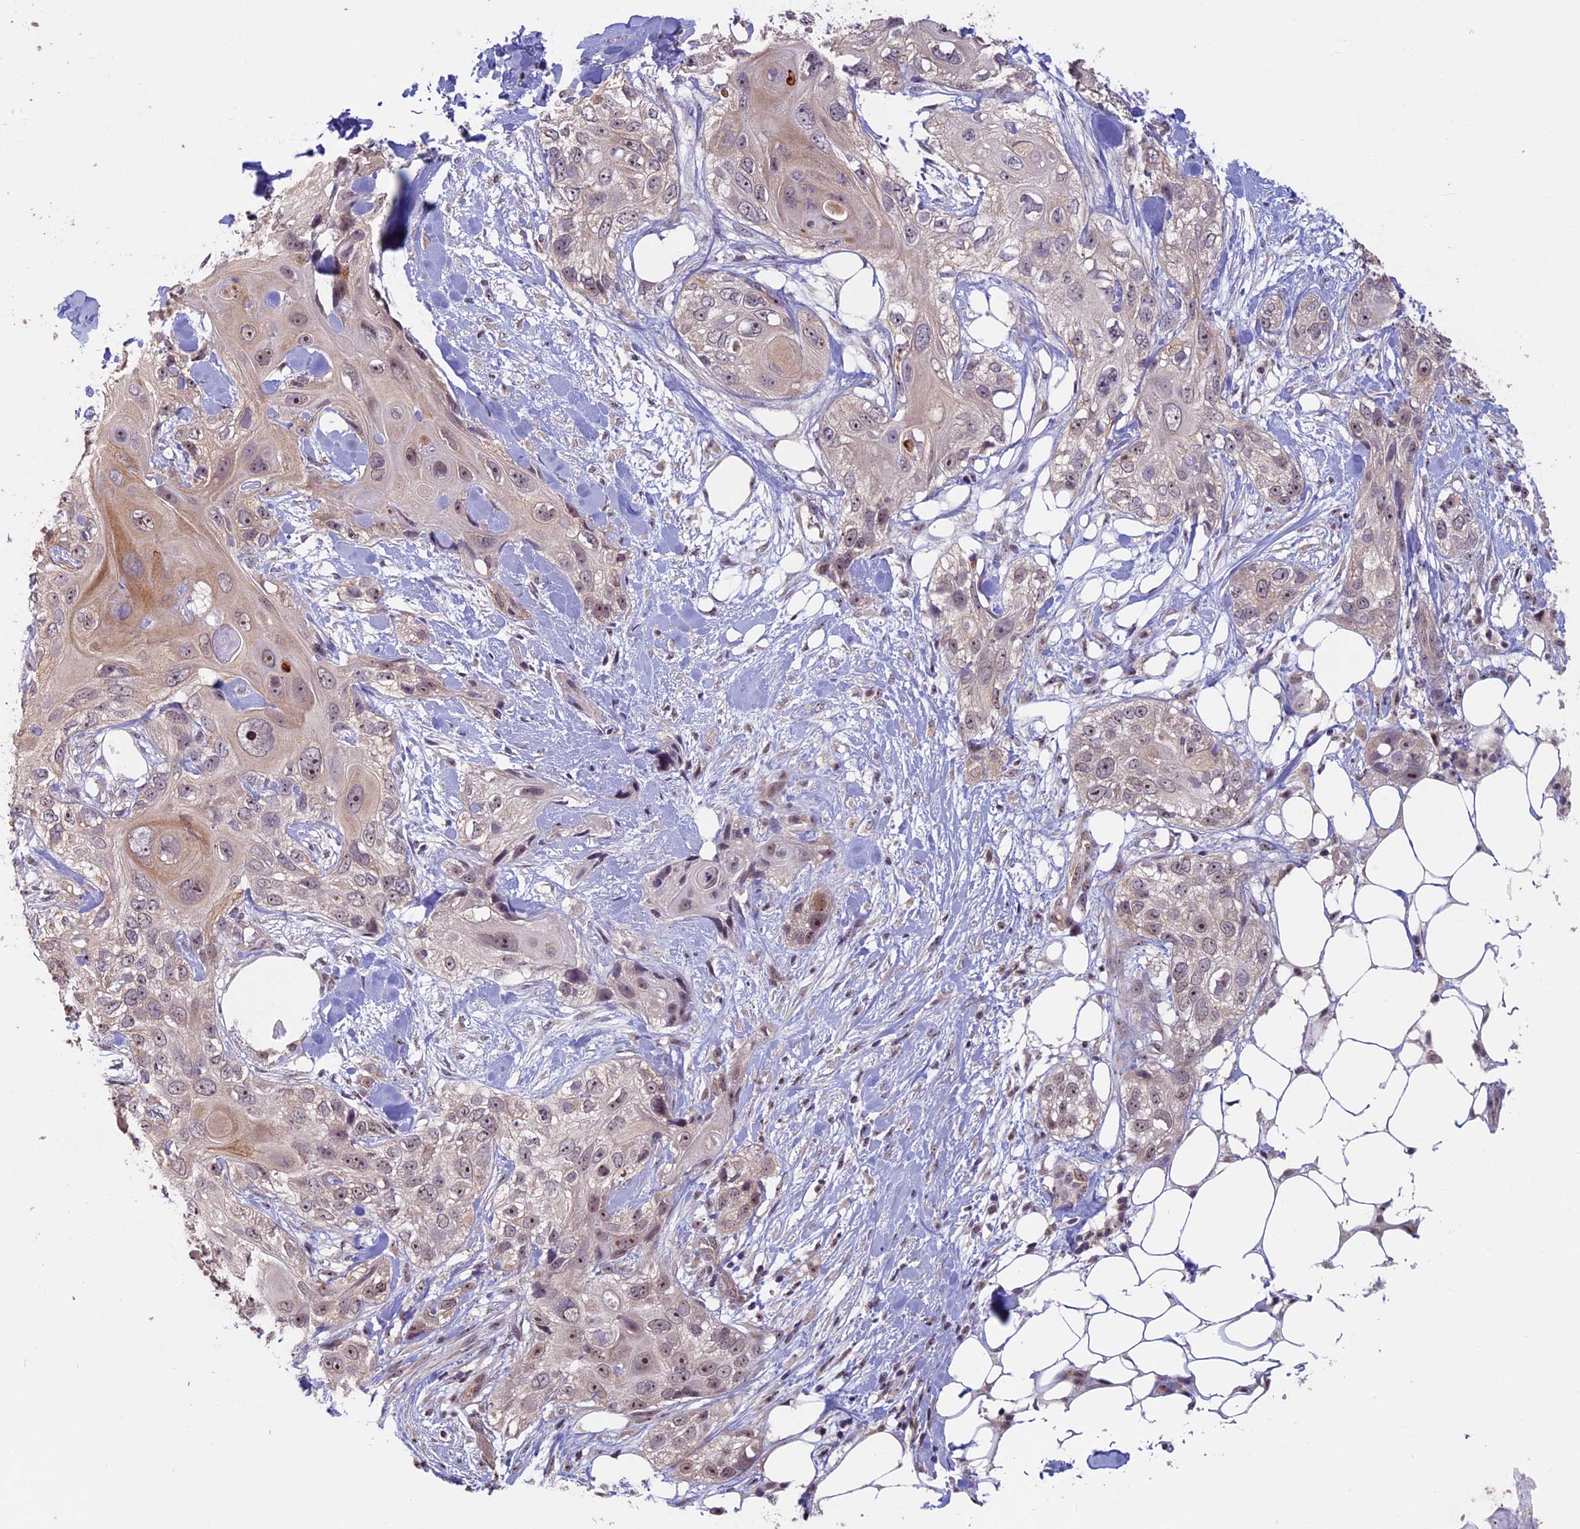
{"staining": {"intensity": "weak", "quantity": ">75%", "location": "nuclear"}, "tissue": "skin cancer", "cell_type": "Tumor cells", "image_type": "cancer", "snomed": [{"axis": "morphology", "description": "Normal tissue, NOS"}, {"axis": "morphology", "description": "Squamous cell carcinoma, NOS"}, {"axis": "topography", "description": "Skin"}], "caption": "Immunohistochemistry (IHC) micrograph of neoplastic tissue: skin cancer (squamous cell carcinoma) stained using immunohistochemistry (IHC) reveals low levels of weak protein expression localized specifically in the nuclear of tumor cells, appearing as a nuclear brown color.", "gene": "SPIRE1", "patient": {"sex": "male", "age": 72}}